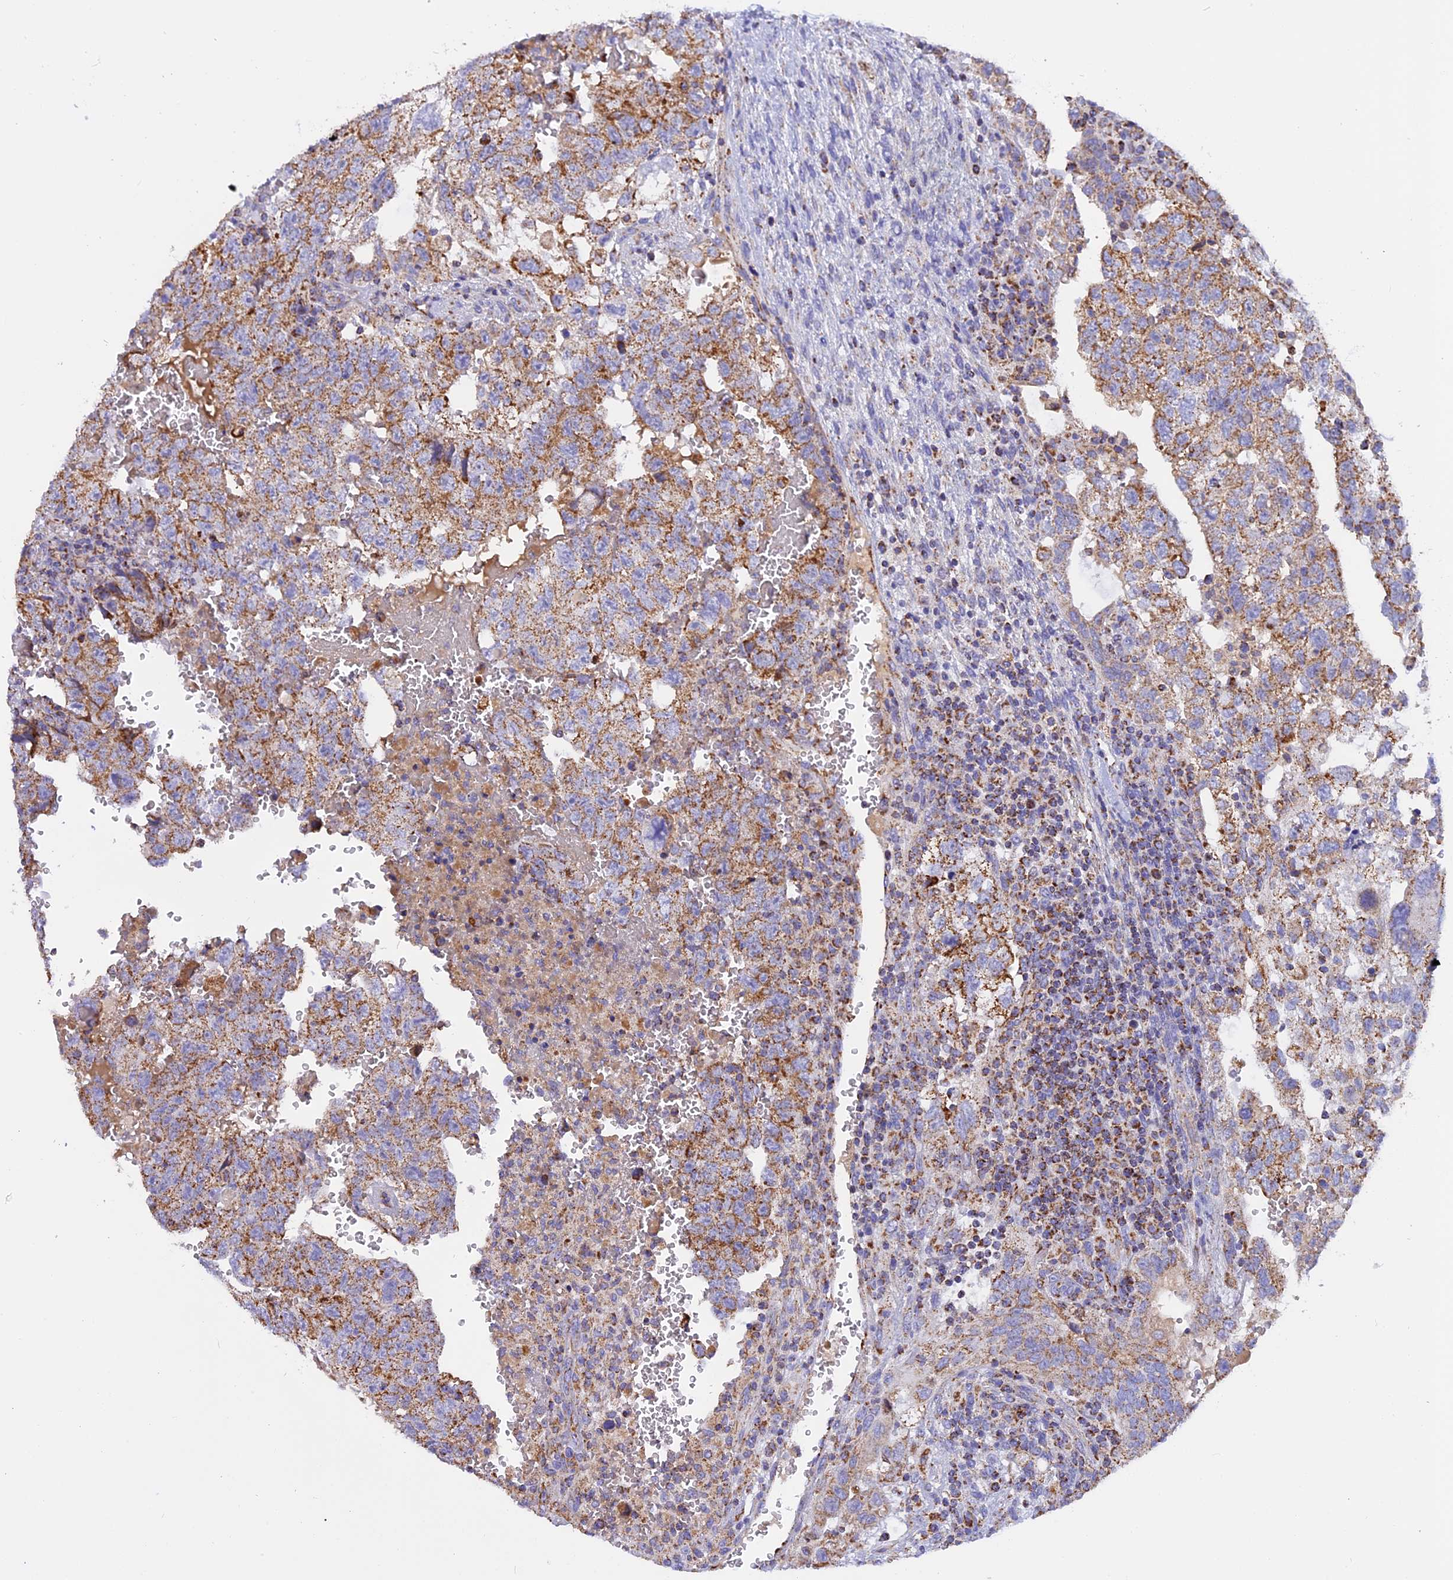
{"staining": {"intensity": "moderate", "quantity": ">75%", "location": "cytoplasmic/membranous"}, "tissue": "testis cancer", "cell_type": "Tumor cells", "image_type": "cancer", "snomed": [{"axis": "morphology", "description": "Carcinoma, Embryonal, NOS"}, {"axis": "topography", "description": "Testis"}], "caption": "Testis cancer stained with a brown dye demonstrates moderate cytoplasmic/membranous positive positivity in approximately >75% of tumor cells.", "gene": "KCNG1", "patient": {"sex": "male", "age": 36}}